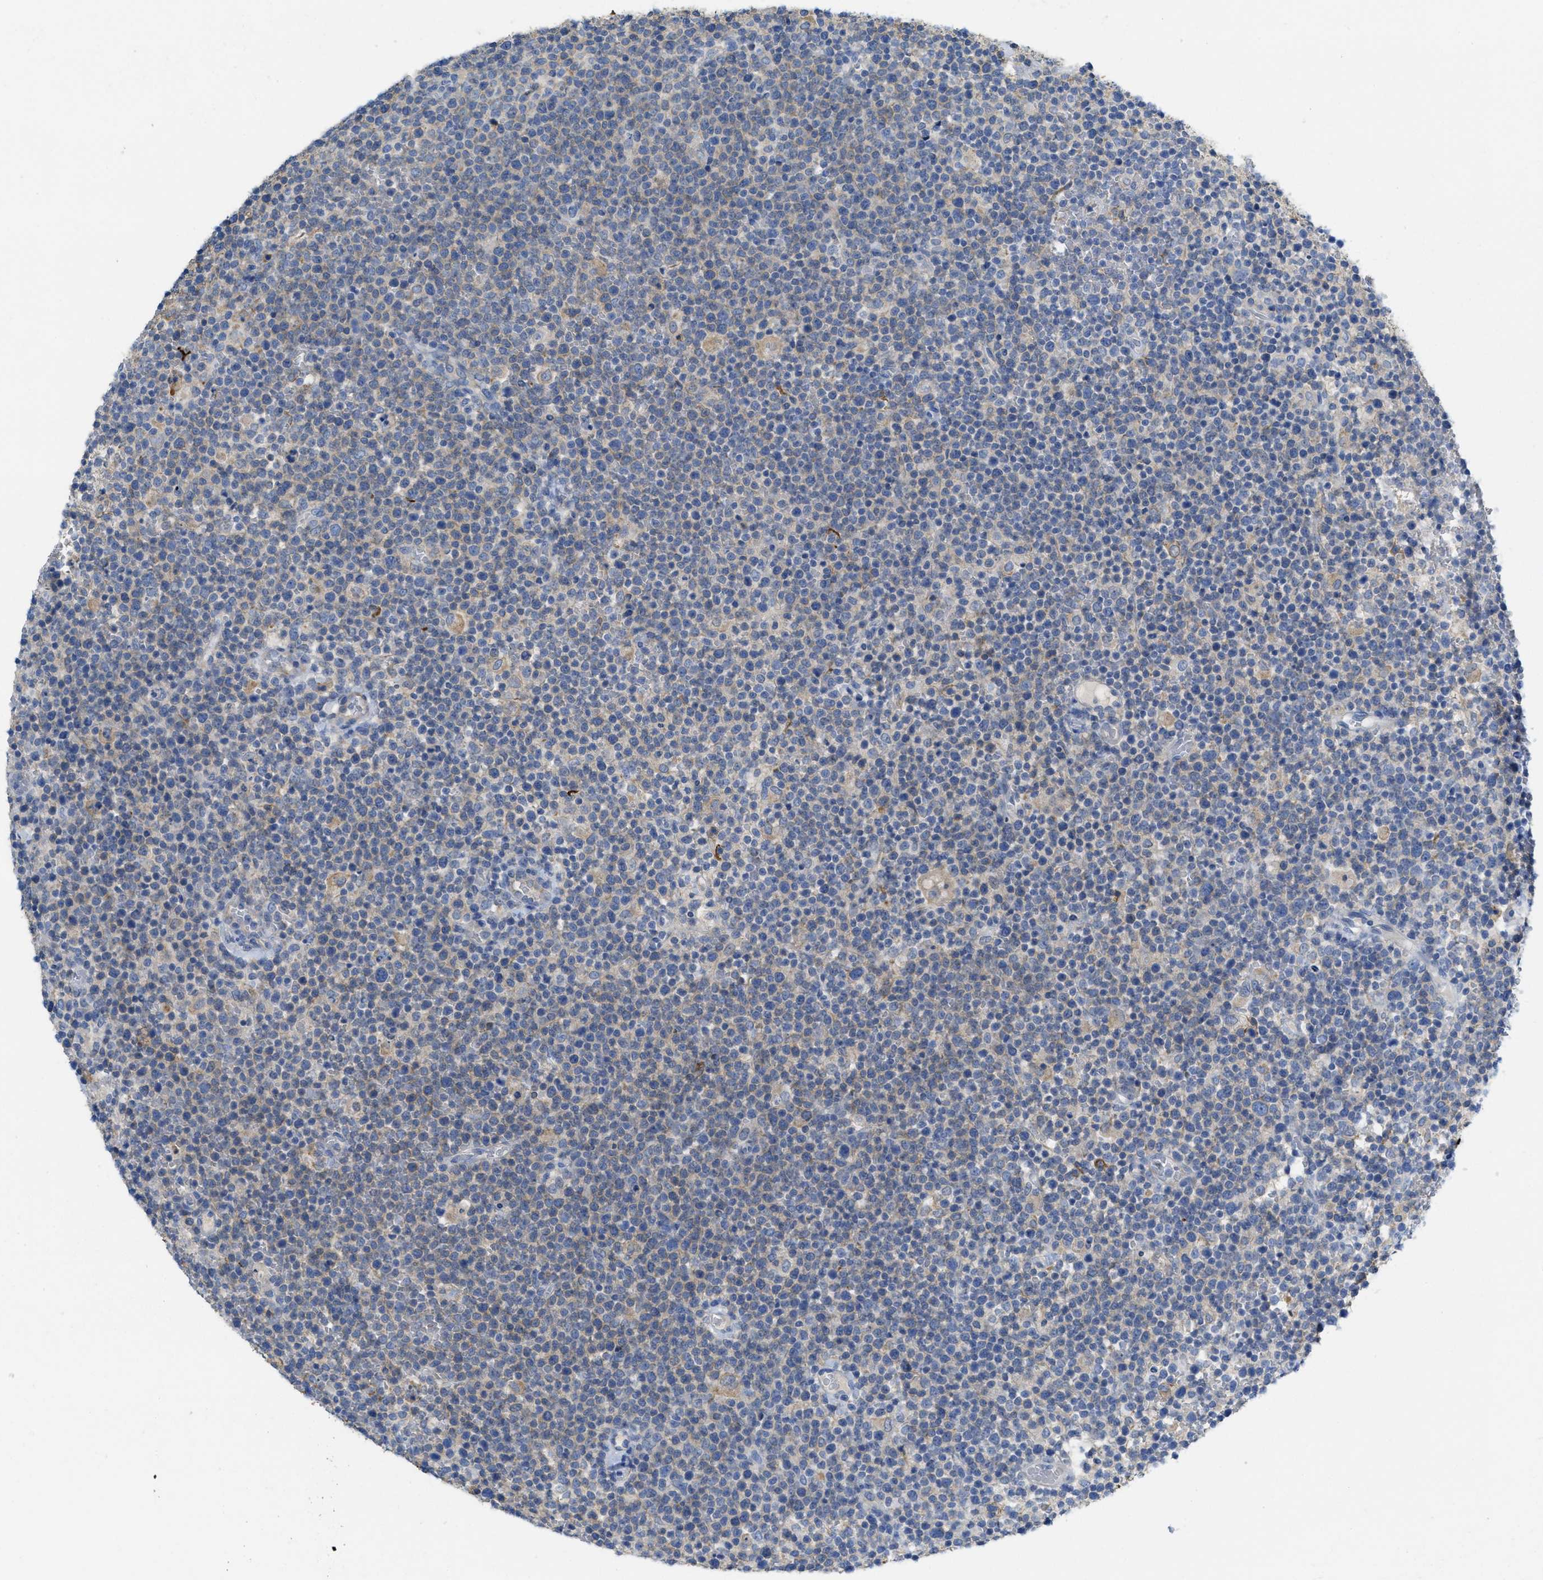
{"staining": {"intensity": "weak", "quantity": "<25%", "location": "cytoplasmic/membranous"}, "tissue": "lymphoma", "cell_type": "Tumor cells", "image_type": "cancer", "snomed": [{"axis": "morphology", "description": "Malignant lymphoma, non-Hodgkin's type, High grade"}, {"axis": "topography", "description": "Lymph node"}], "caption": "A micrograph of high-grade malignant lymphoma, non-Hodgkin's type stained for a protein displays no brown staining in tumor cells.", "gene": "CNNM4", "patient": {"sex": "male", "age": 61}}